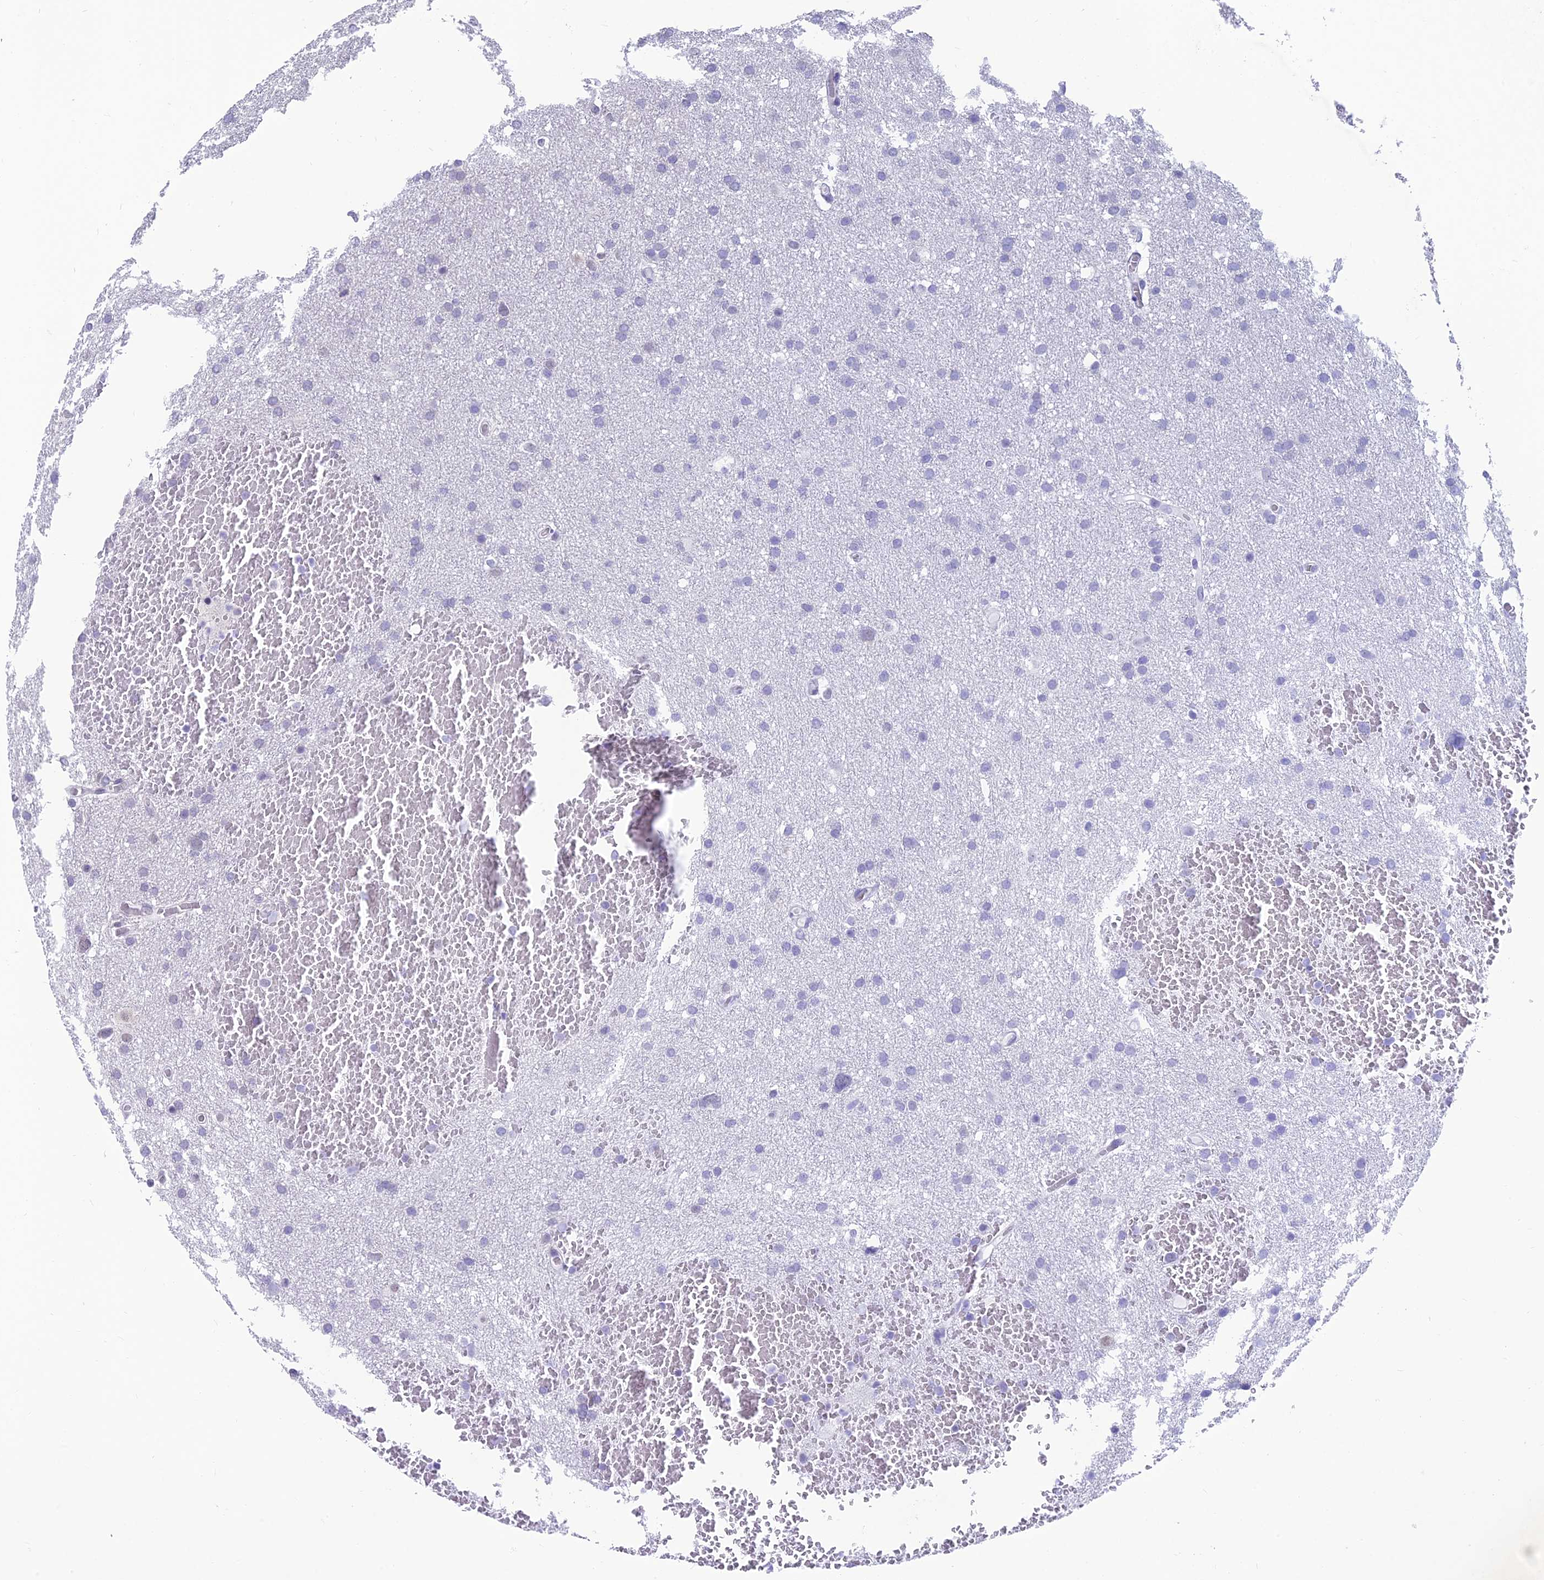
{"staining": {"intensity": "negative", "quantity": "none", "location": "none"}, "tissue": "glioma", "cell_type": "Tumor cells", "image_type": "cancer", "snomed": [{"axis": "morphology", "description": "Glioma, malignant, High grade"}, {"axis": "topography", "description": "Cerebral cortex"}], "caption": "Glioma was stained to show a protein in brown. There is no significant positivity in tumor cells.", "gene": "KIAA1191", "patient": {"sex": "female", "age": 36}}